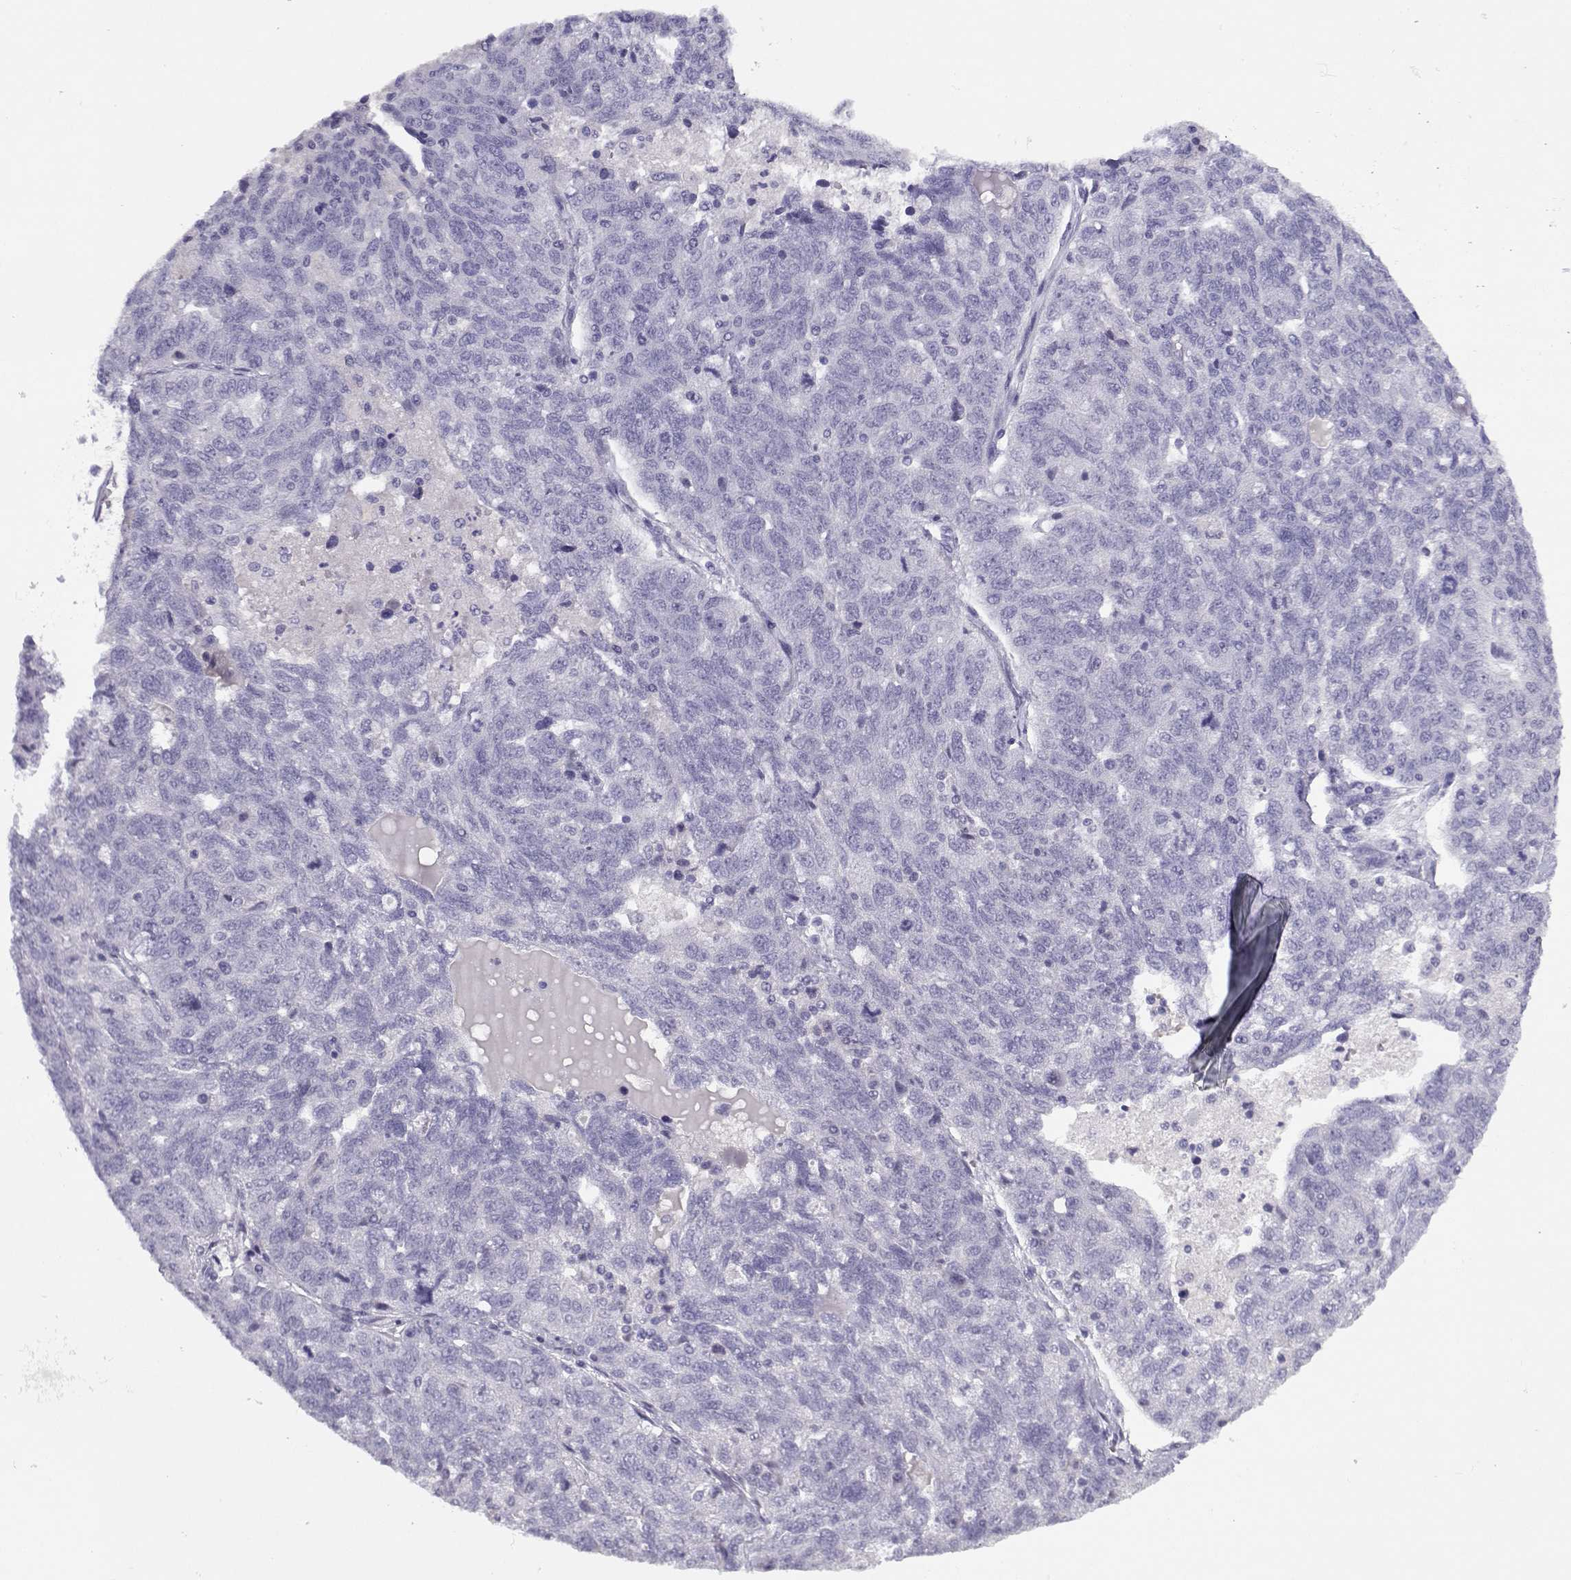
{"staining": {"intensity": "negative", "quantity": "none", "location": "none"}, "tissue": "ovarian cancer", "cell_type": "Tumor cells", "image_type": "cancer", "snomed": [{"axis": "morphology", "description": "Cystadenocarcinoma, serous, NOS"}, {"axis": "topography", "description": "Ovary"}], "caption": "Tumor cells show no significant staining in ovarian serous cystadenocarcinoma. The staining is performed using DAB brown chromogen with nuclei counter-stained in using hematoxylin.", "gene": "CFAP77", "patient": {"sex": "female", "age": 71}}